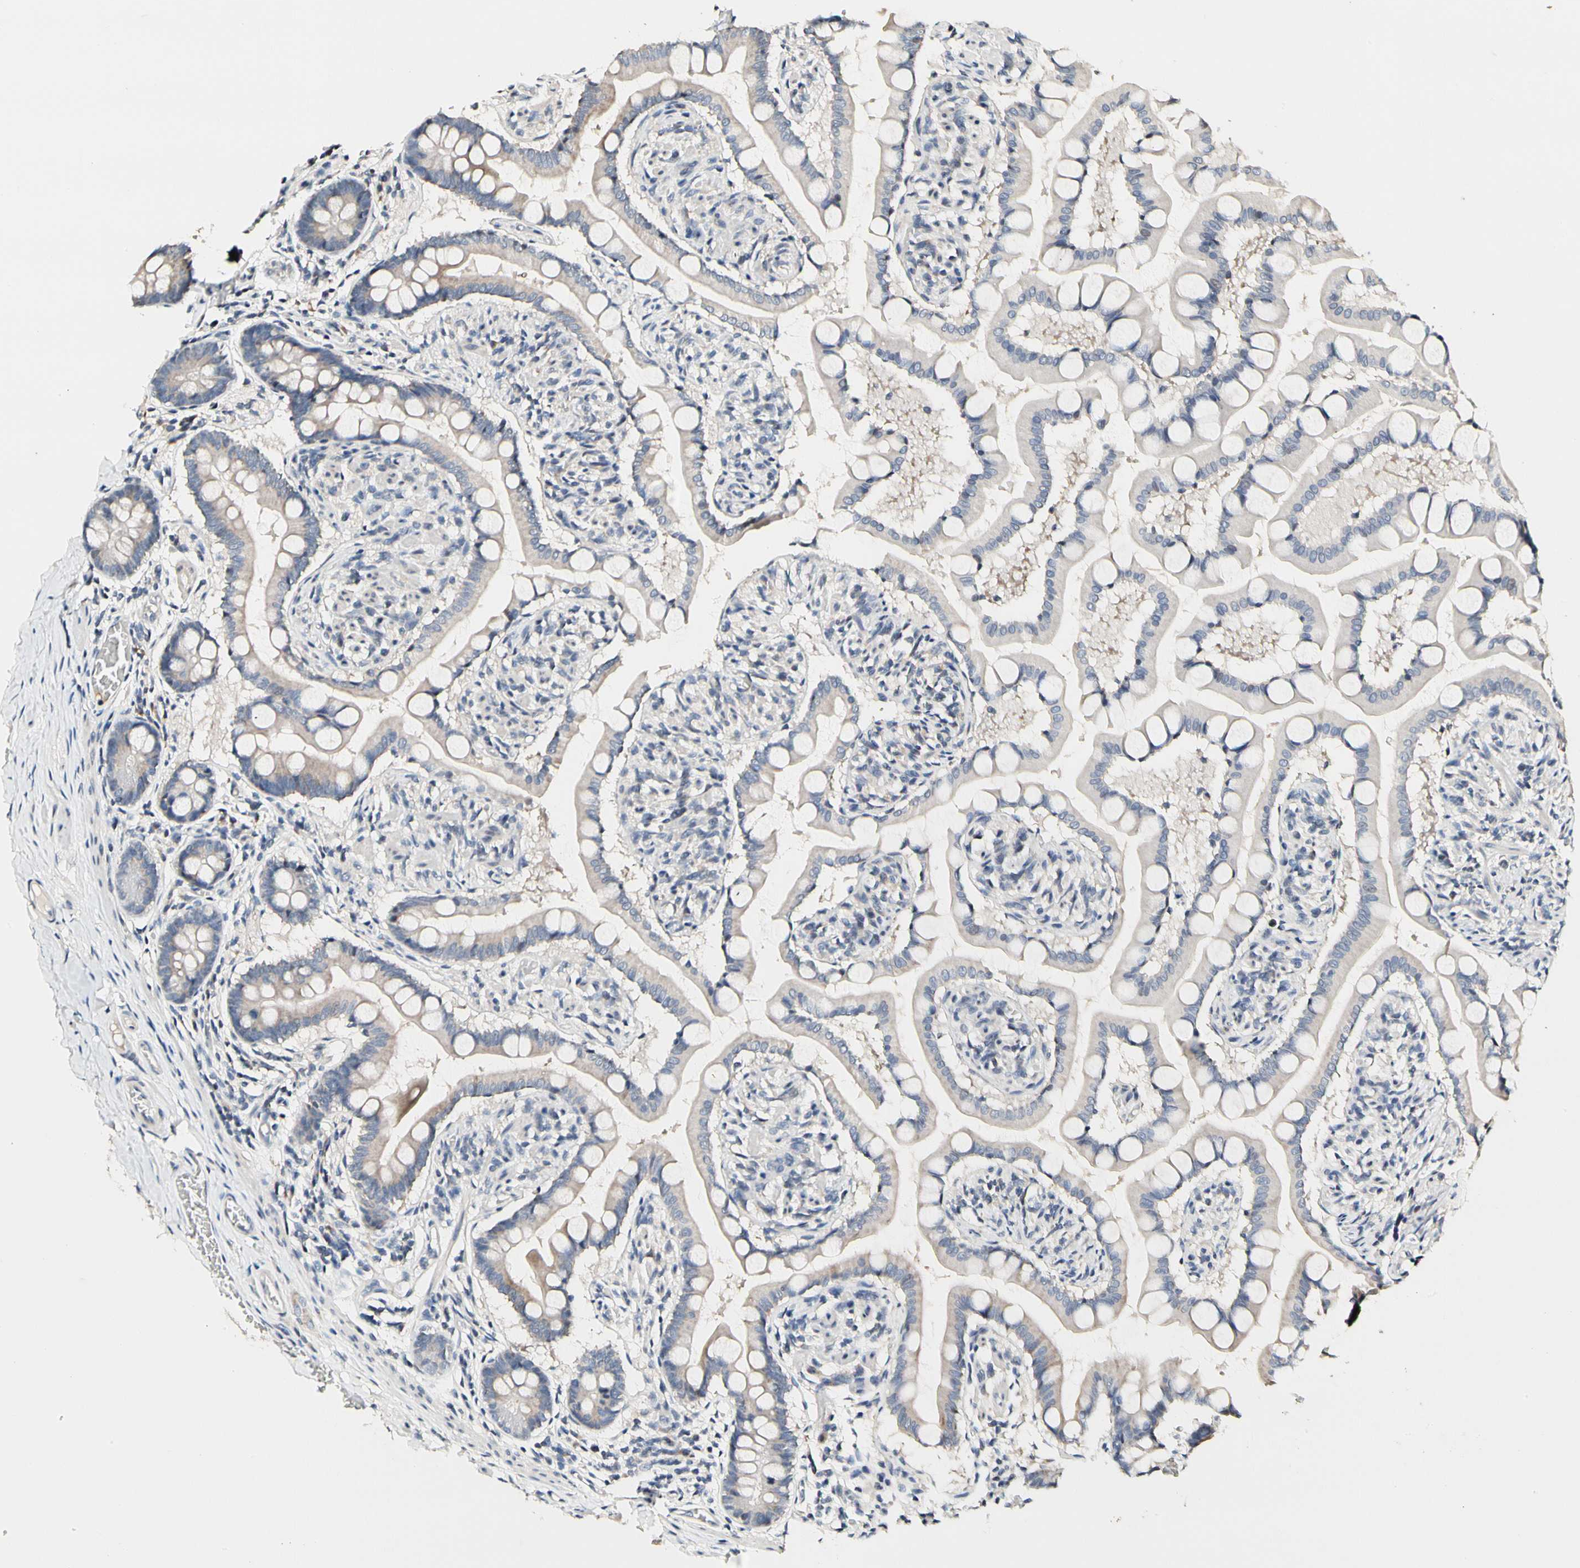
{"staining": {"intensity": "weak", "quantity": "25%-75%", "location": "cytoplasmic/membranous"}, "tissue": "small intestine", "cell_type": "Glandular cells", "image_type": "normal", "snomed": [{"axis": "morphology", "description": "Normal tissue, NOS"}, {"axis": "topography", "description": "Small intestine"}], "caption": "This histopathology image displays immunohistochemistry staining of benign human small intestine, with low weak cytoplasmic/membranous positivity in about 25%-75% of glandular cells.", "gene": "SOX30", "patient": {"sex": "male", "age": 41}}